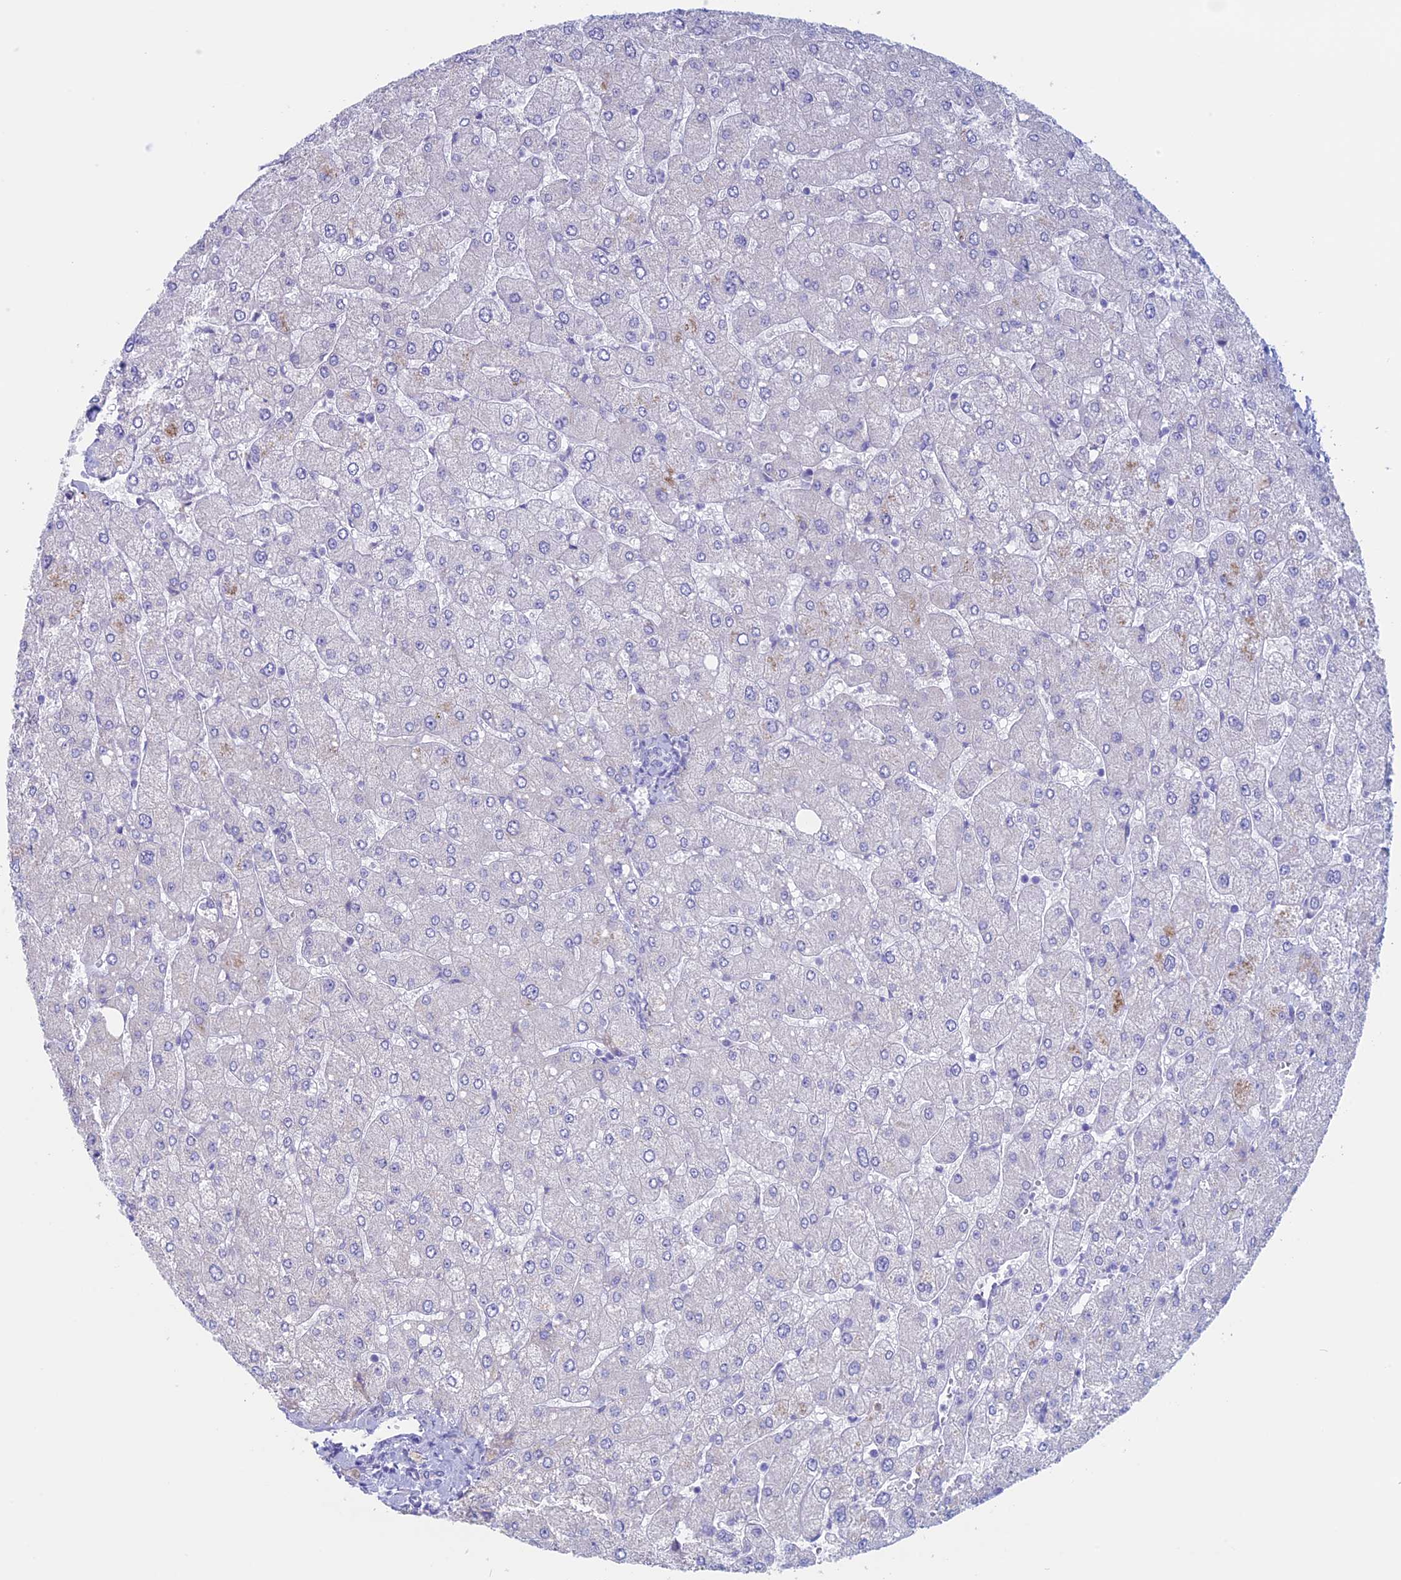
{"staining": {"intensity": "negative", "quantity": "none", "location": "none"}, "tissue": "liver", "cell_type": "Cholangiocytes", "image_type": "normal", "snomed": [{"axis": "morphology", "description": "Normal tissue, NOS"}, {"axis": "topography", "description": "Liver"}], "caption": "The IHC histopathology image has no significant positivity in cholangiocytes of liver.", "gene": "RP1", "patient": {"sex": "male", "age": 55}}